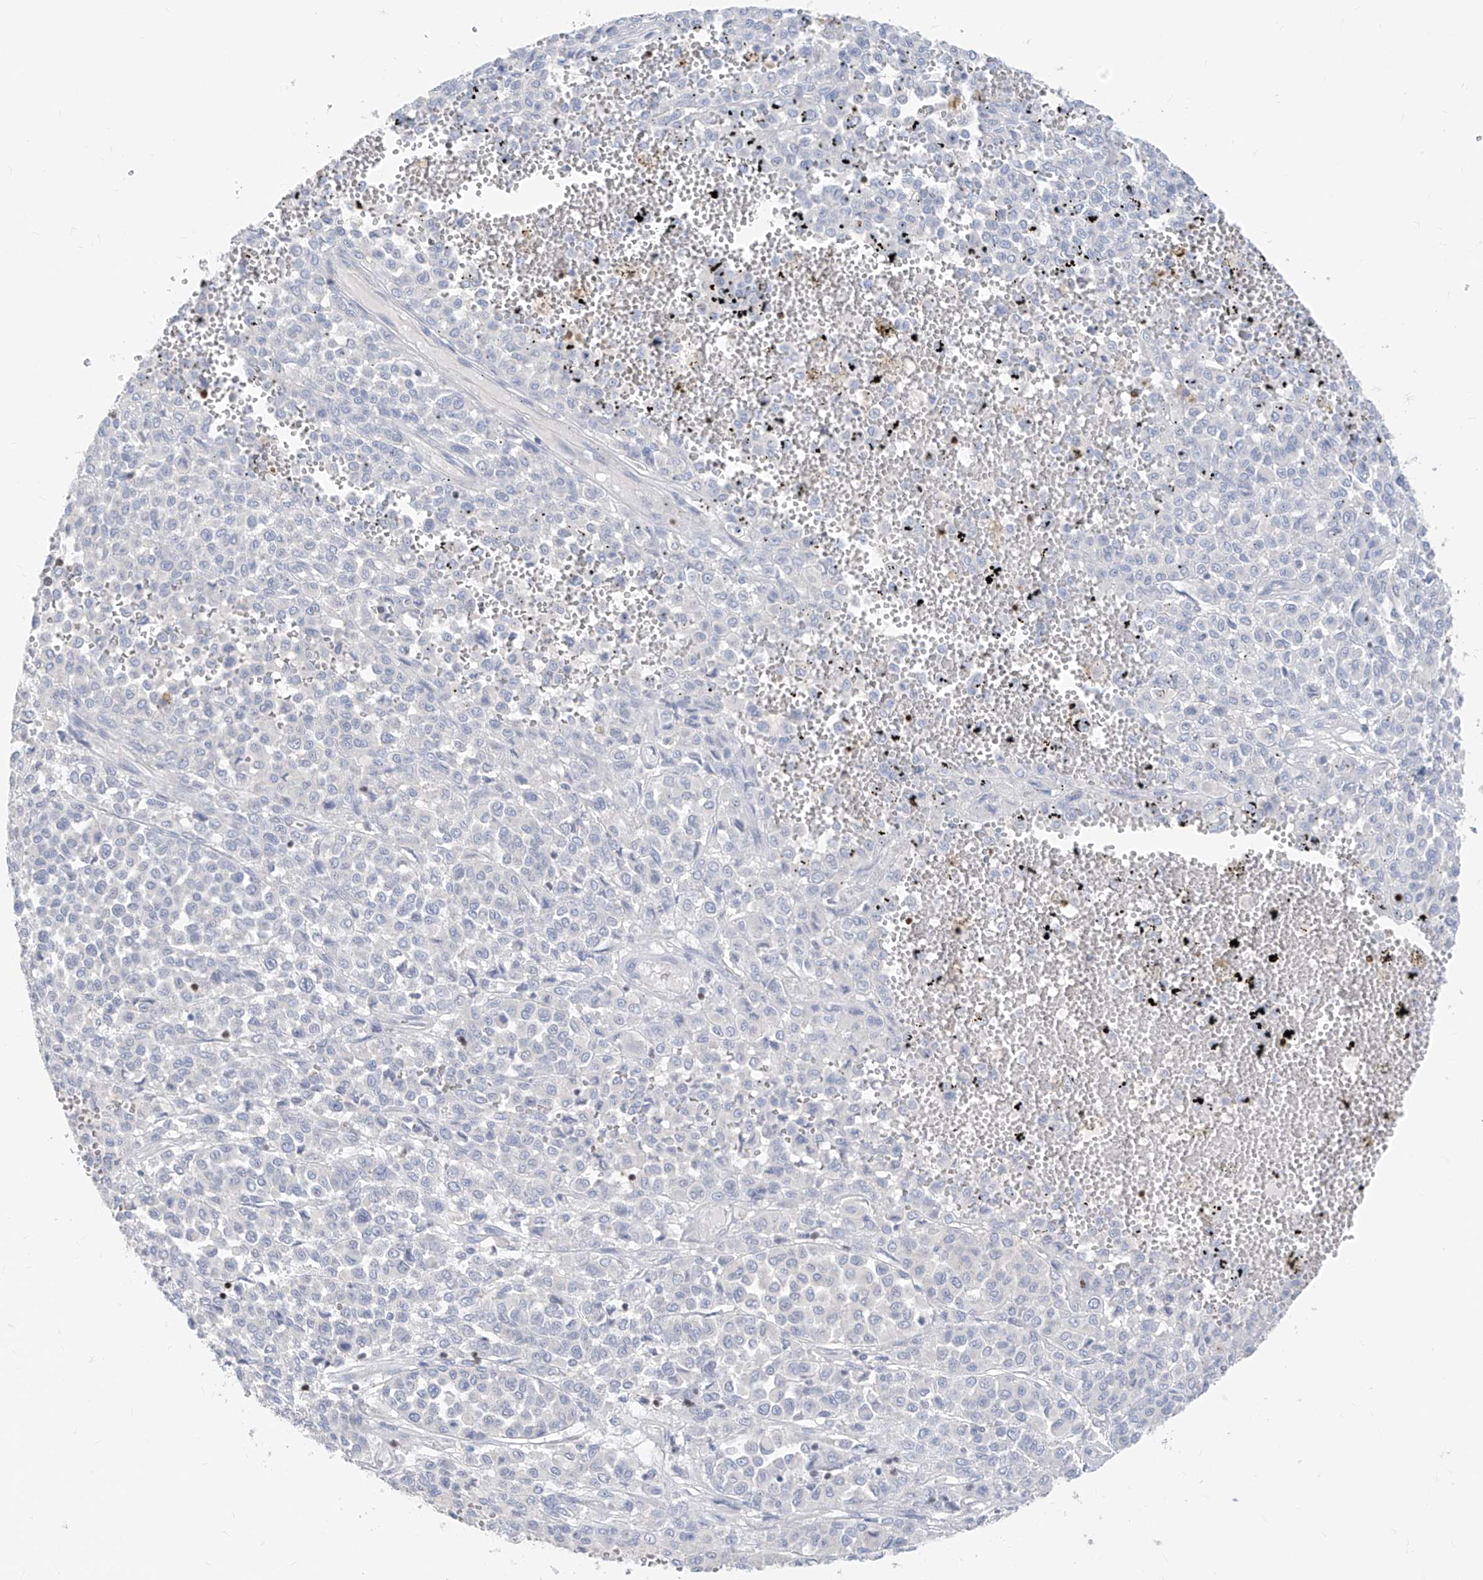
{"staining": {"intensity": "negative", "quantity": "none", "location": "none"}, "tissue": "melanoma", "cell_type": "Tumor cells", "image_type": "cancer", "snomed": [{"axis": "morphology", "description": "Malignant melanoma, Metastatic site"}, {"axis": "topography", "description": "Pancreas"}], "caption": "DAB immunohistochemical staining of human malignant melanoma (metastatic site) exhibits no significant expression in tumor cells.", "gene": "TBX21", "patient": {"sex": "female", "age": 30}}